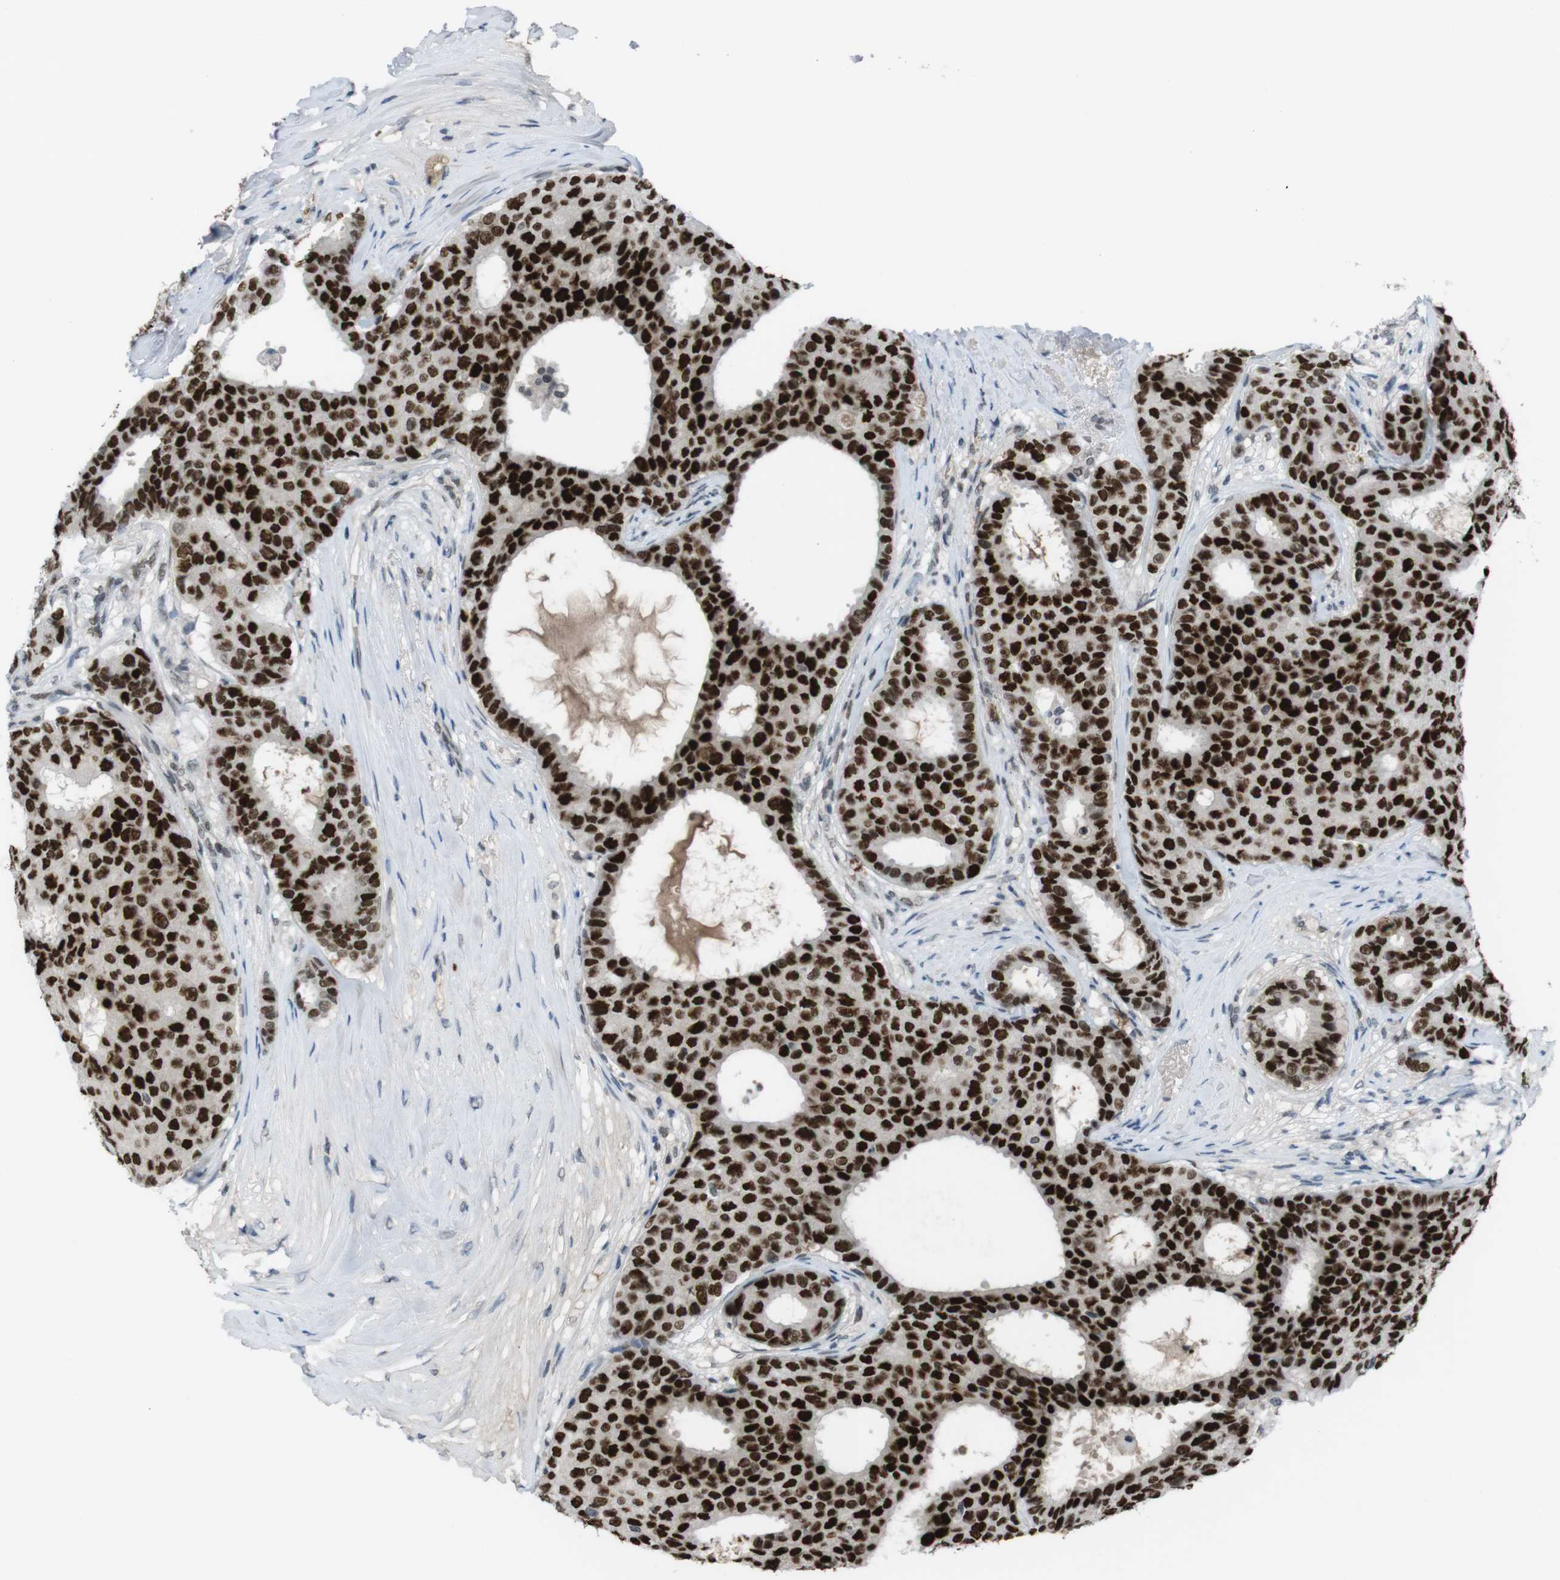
{"staining": {"intensity": "strong", "quantity": ">75%", "location": "nuclear"}, "tissue": "breast cancer", "cell_type": "Tumor cells", "image_type": "cancer", "snomed": [{"axis": "morphology", "description": "Duct carcinoma"}, {"axis": "topography", "description": "Breast"}], "caption": "Strong nuclear staining for a protein is seen in approximately >75% of tumor cells of breast cancer using immunohistochemistry (IHC).", "gene": "SUB1", "patient": {"sex": "female", "age": 75}}